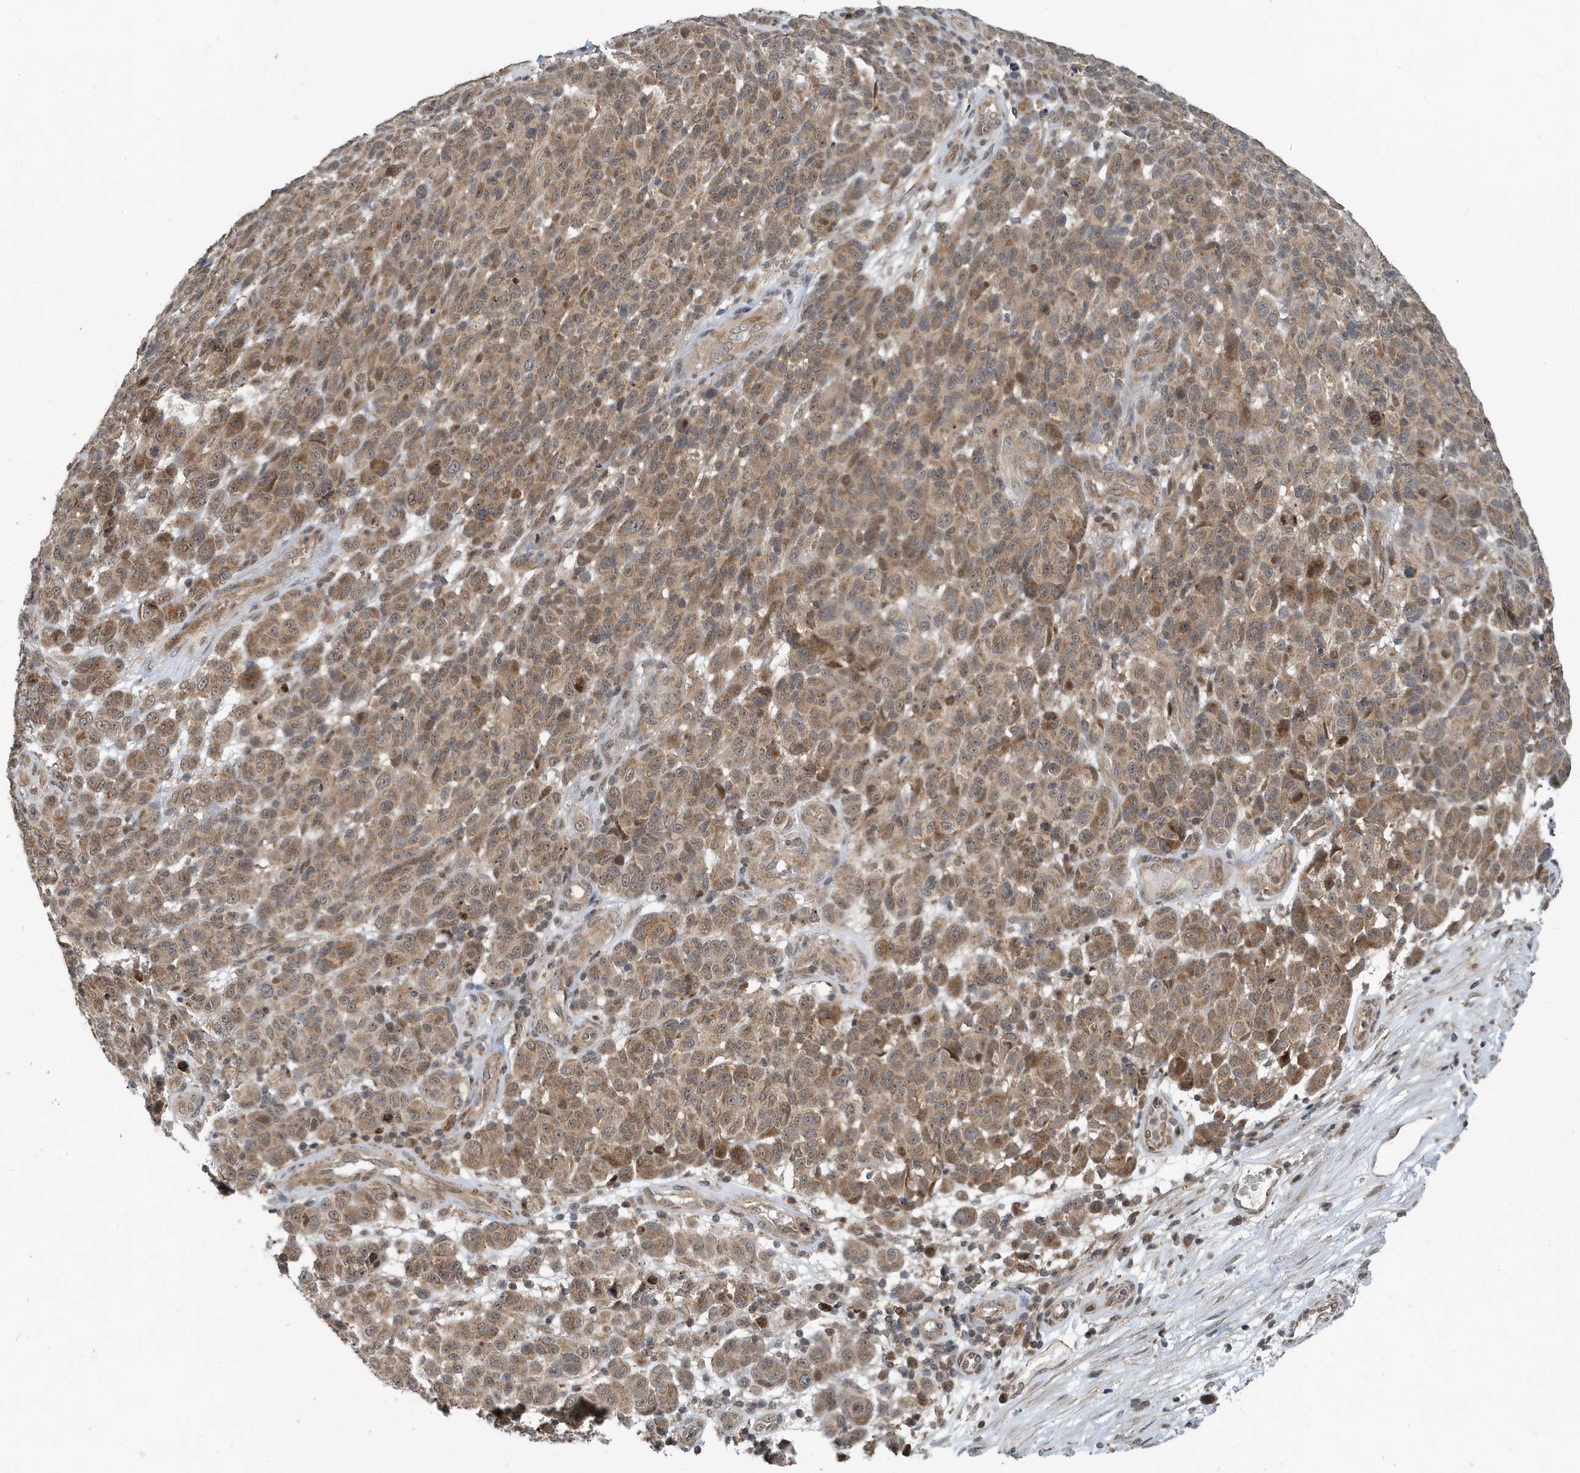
{"staining": {"intensity": "moderate", "quantity": "25%-75%", "location": "cytoplasmic/membranous"}, "tissue": "melanoma", "cell_type": "Tumor cells", "image_type": "cancer", "snomed": [{"axis": "morphology", "description": "Malignant melanoma, NOS"}, {"axis": "topography", "description": "Skin"}], "caption": "The micrograph displays a brown stain indicating the presence of a protein in the cytoplasmic/membranous of tumor cells in malignant melanoma.", "gene": "KIF15", "patient": {"sex": "male", "age": 49}}